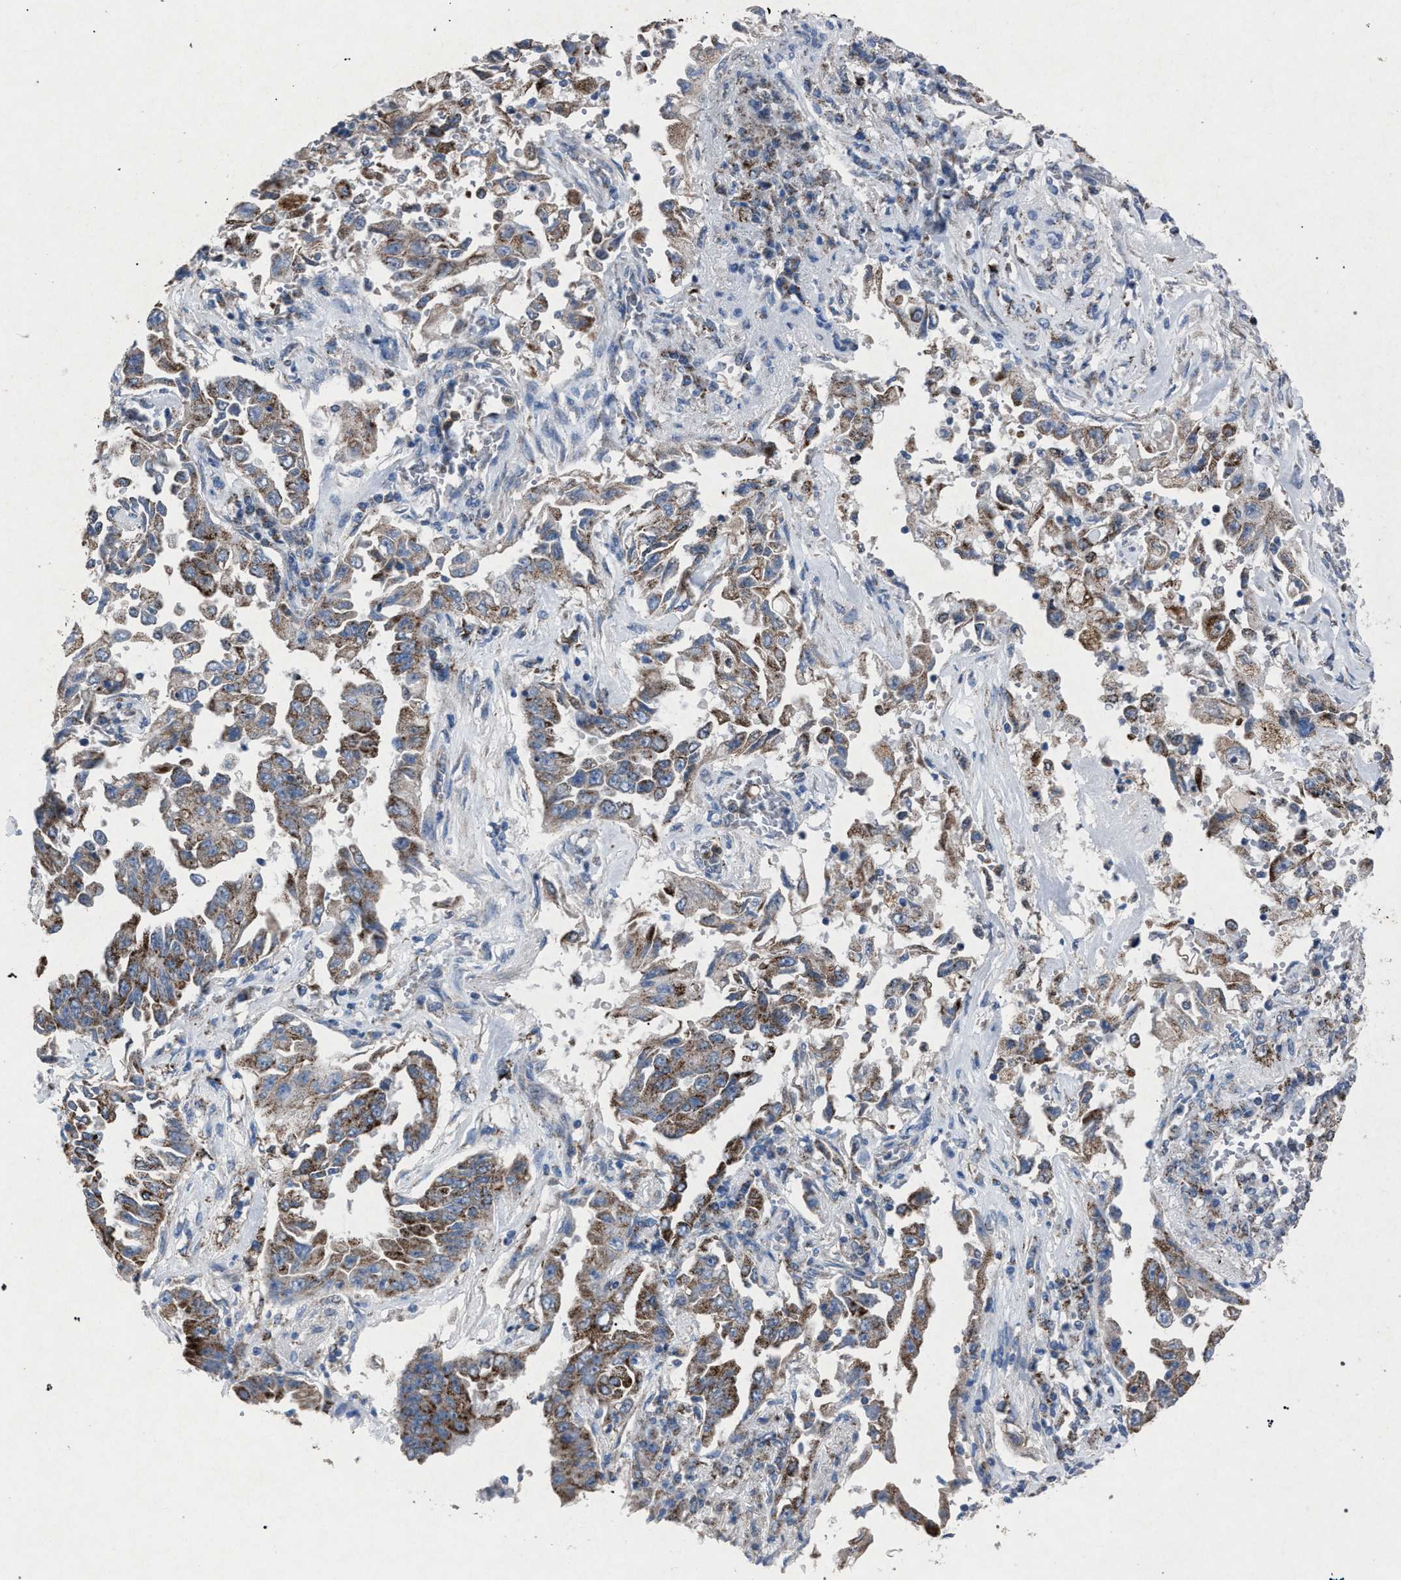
{"staining": {"intensity": "moderate", "quantity": ">75%", "location": "cytoplasmic/membranous"}, "tissue": "lung cancer", "cell_type": "Tumor cells", "image_type": "cancer", "snomed": [{"axis": "morphology", "description": "Adenocarcinoma, NOS"}, {"axis": "topography", "description": "Lung"}], "caption": "Moderate cytoplasmic/membranous protein staining is present in approximately >75% of tumor cells in lung adenocarcinoma.", "gene": "HSD17B4", "patient": {"sex": "female", "age": 51}}